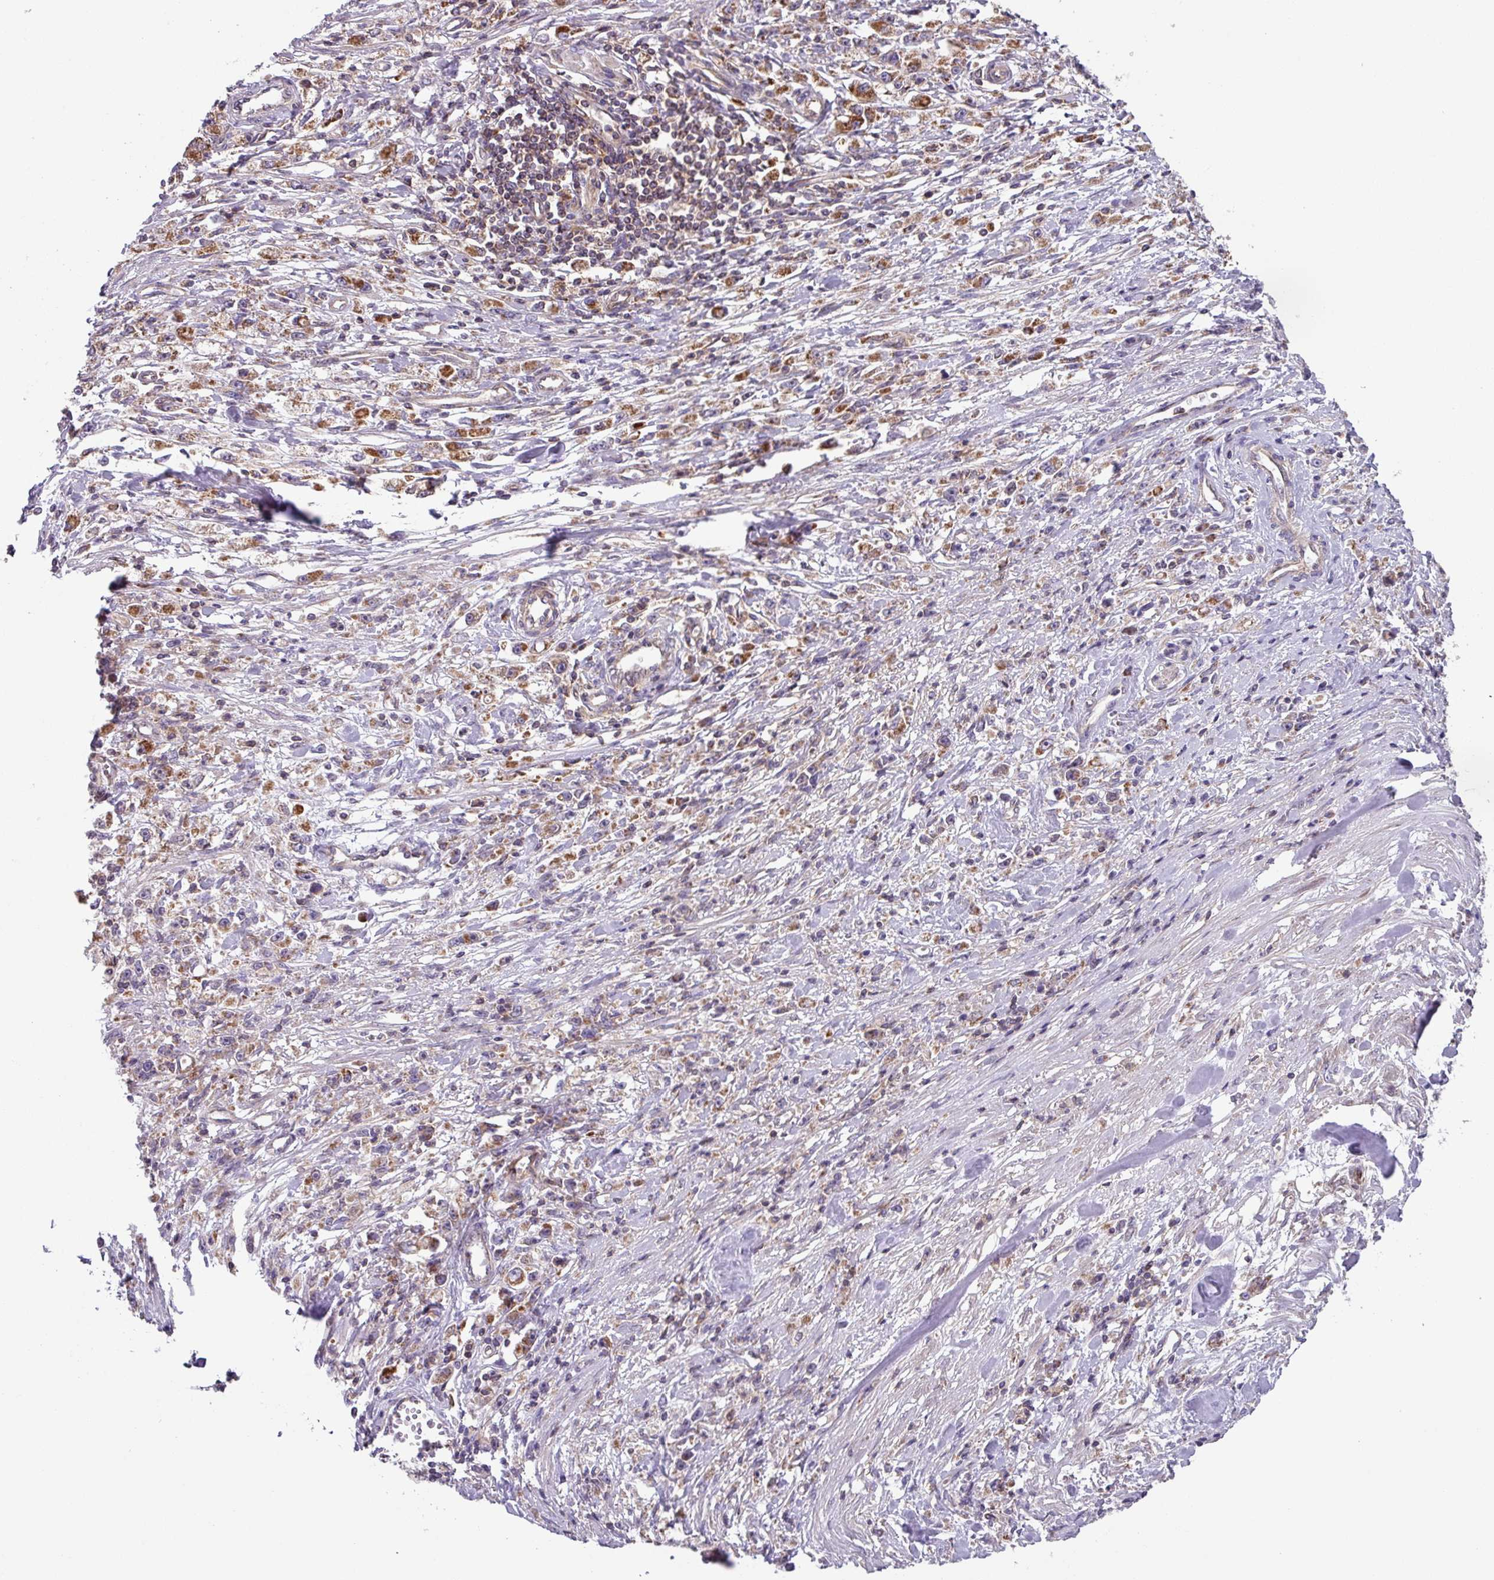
{"staining": {"intensity": "moderate", "quantity": ">75%", "location": "cytoplasmic/membranous"}, "tissue": "stomach cancer", "cell_type": "Tumor cells", "image_type": "cancer", "snomed": [{"axis": "morphology", "description": "Adenocarcinoma, NOS"}, {"axis": "topography", "description": "Stomach"}], "caption": "Human stomach cancer (adenocarcinoma) stained for a protein (brown) reveals moderate cytoplasmic/membranous positive expression in approximately >75% of tumor cells.", "gene": "PLEKHD1", "patient": {"sex": "female", "age": 59}}